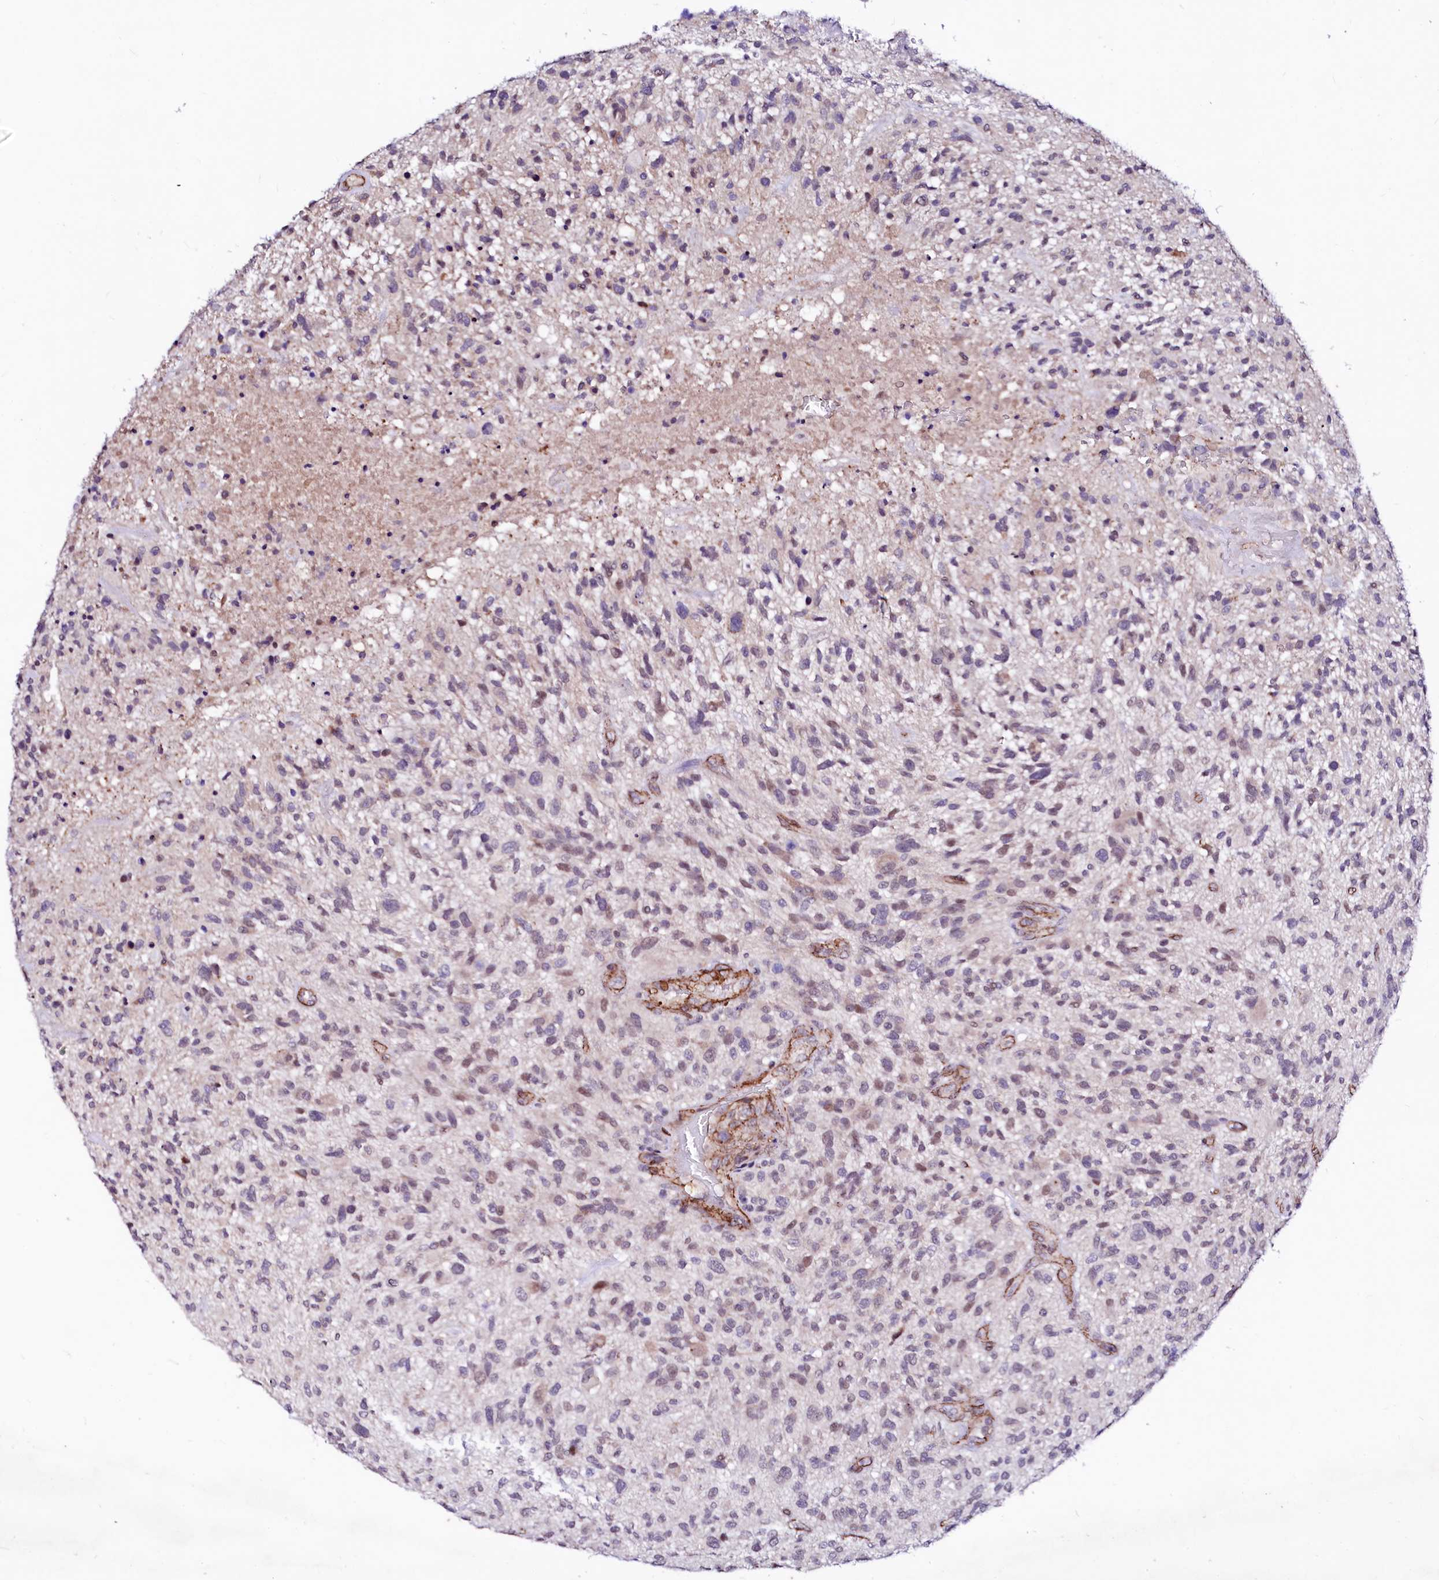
{"staining": {"intensity": "weak", "quantity": "25%-75%", "location": "cytoplasmic/membranous"}, "tissue": "glioma", "cell_type": "Tumor cells", "image_type": "cancer", "snomed": [{"axis": "morphology", "description": "Glioma, malignant, High grade"}, {"axis": "topography", "description": "Brain"}], "caption": "Immunohistochemical staining of glioma exhibits low levels of weak cytoplasmic/membranous staining in about 25%-75% of tumor cells.", "gene": "GPR176", "patient": {"sex": "male", "age": 47}}